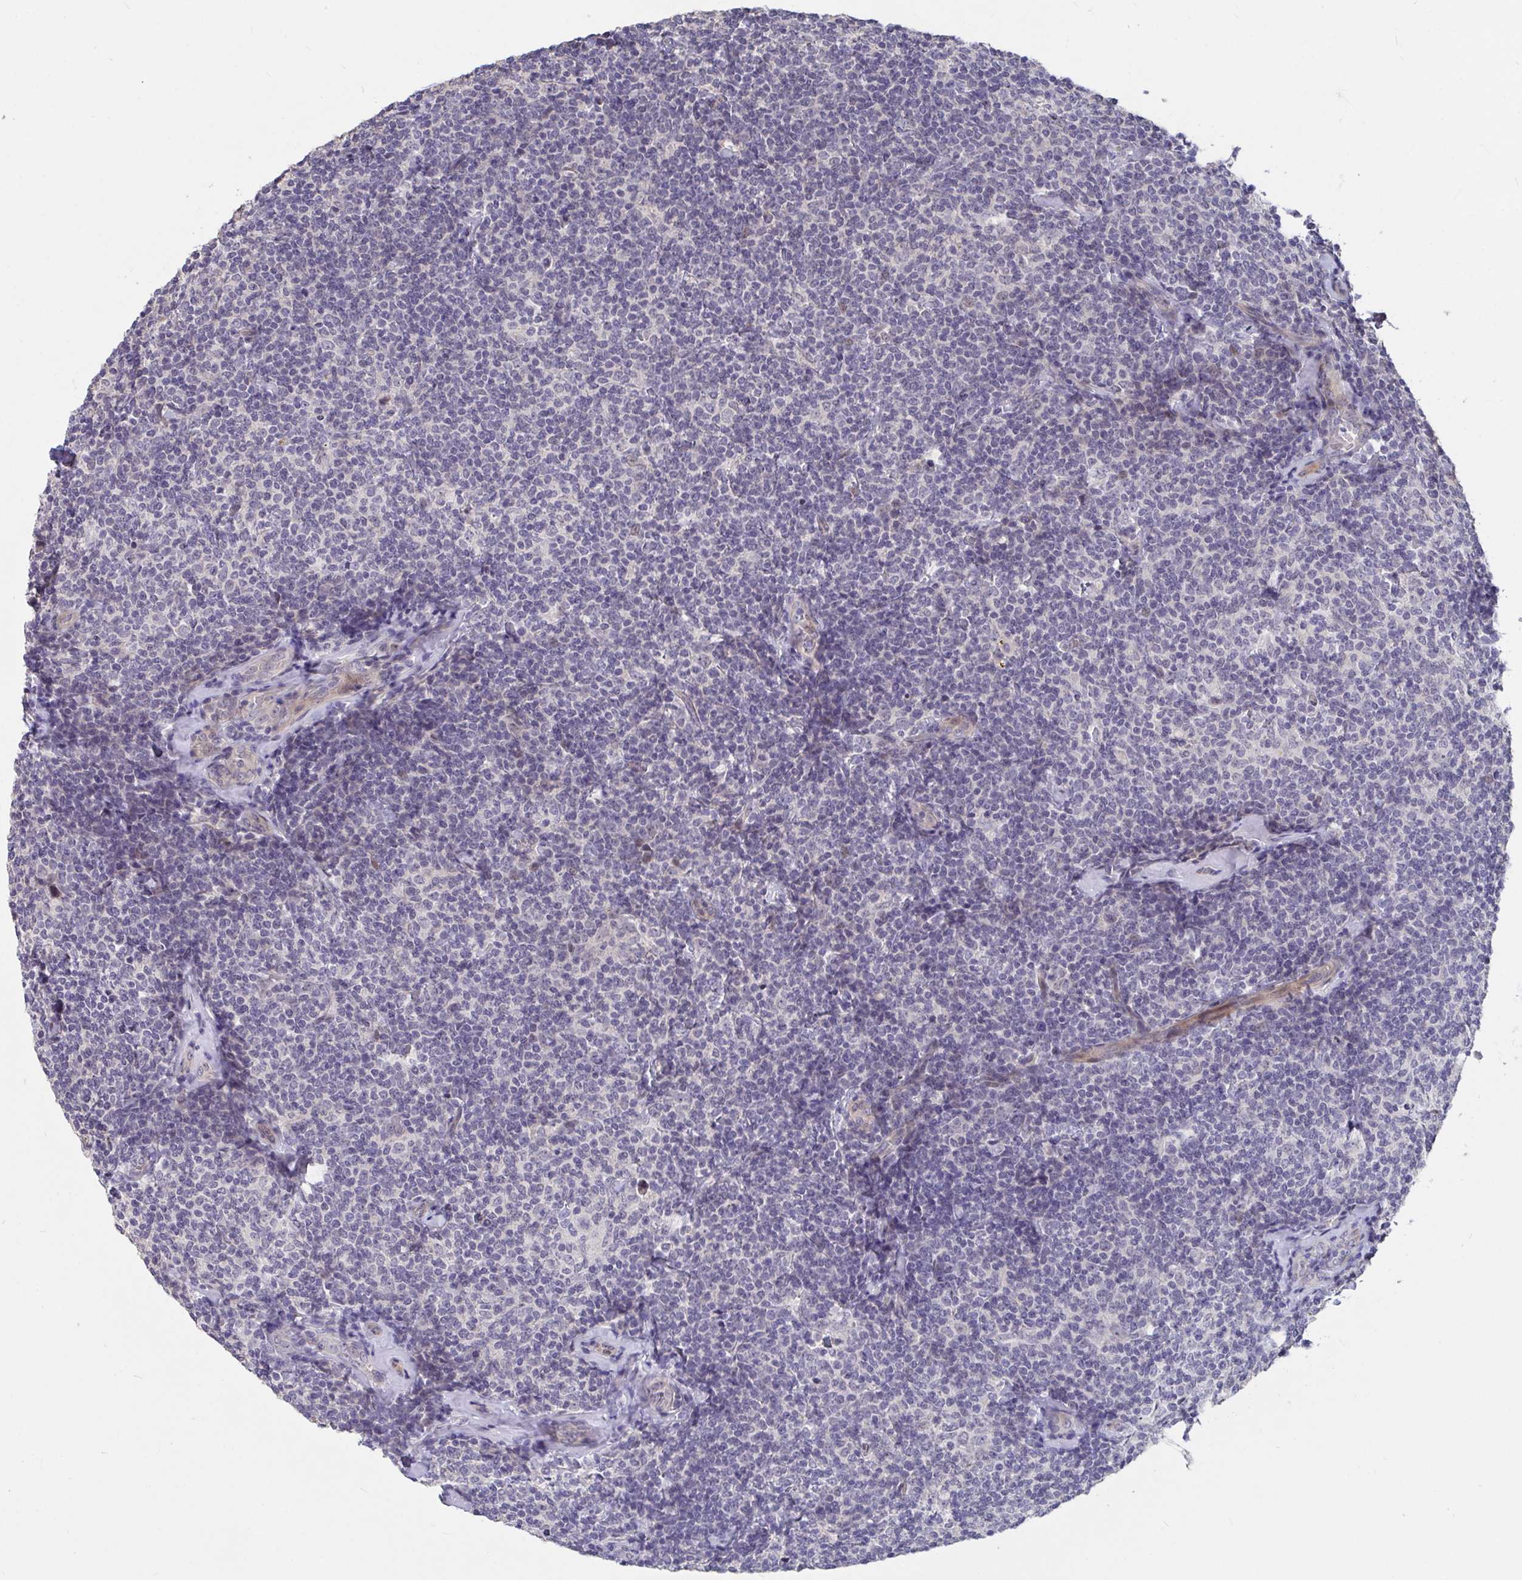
{"staining": {"intensity": "negative", "quantity": "none", "location": "none"}, "tissue": "lymphoma", "cell_type": "Tumor cells", "image_type": "cancer", "snomed": [{"axis": "morphology", "description": "Malignant lymphoma, non-Hodgkin's type, Low grade"}, {"axis": "topography", "description": "Lymph node"}], "caption": "An image of lymphoma stained for a protein reveals no brown staining in tumor cells.", "gene": "FAM156B", "patient": {"sex": "female", "age": 56}}